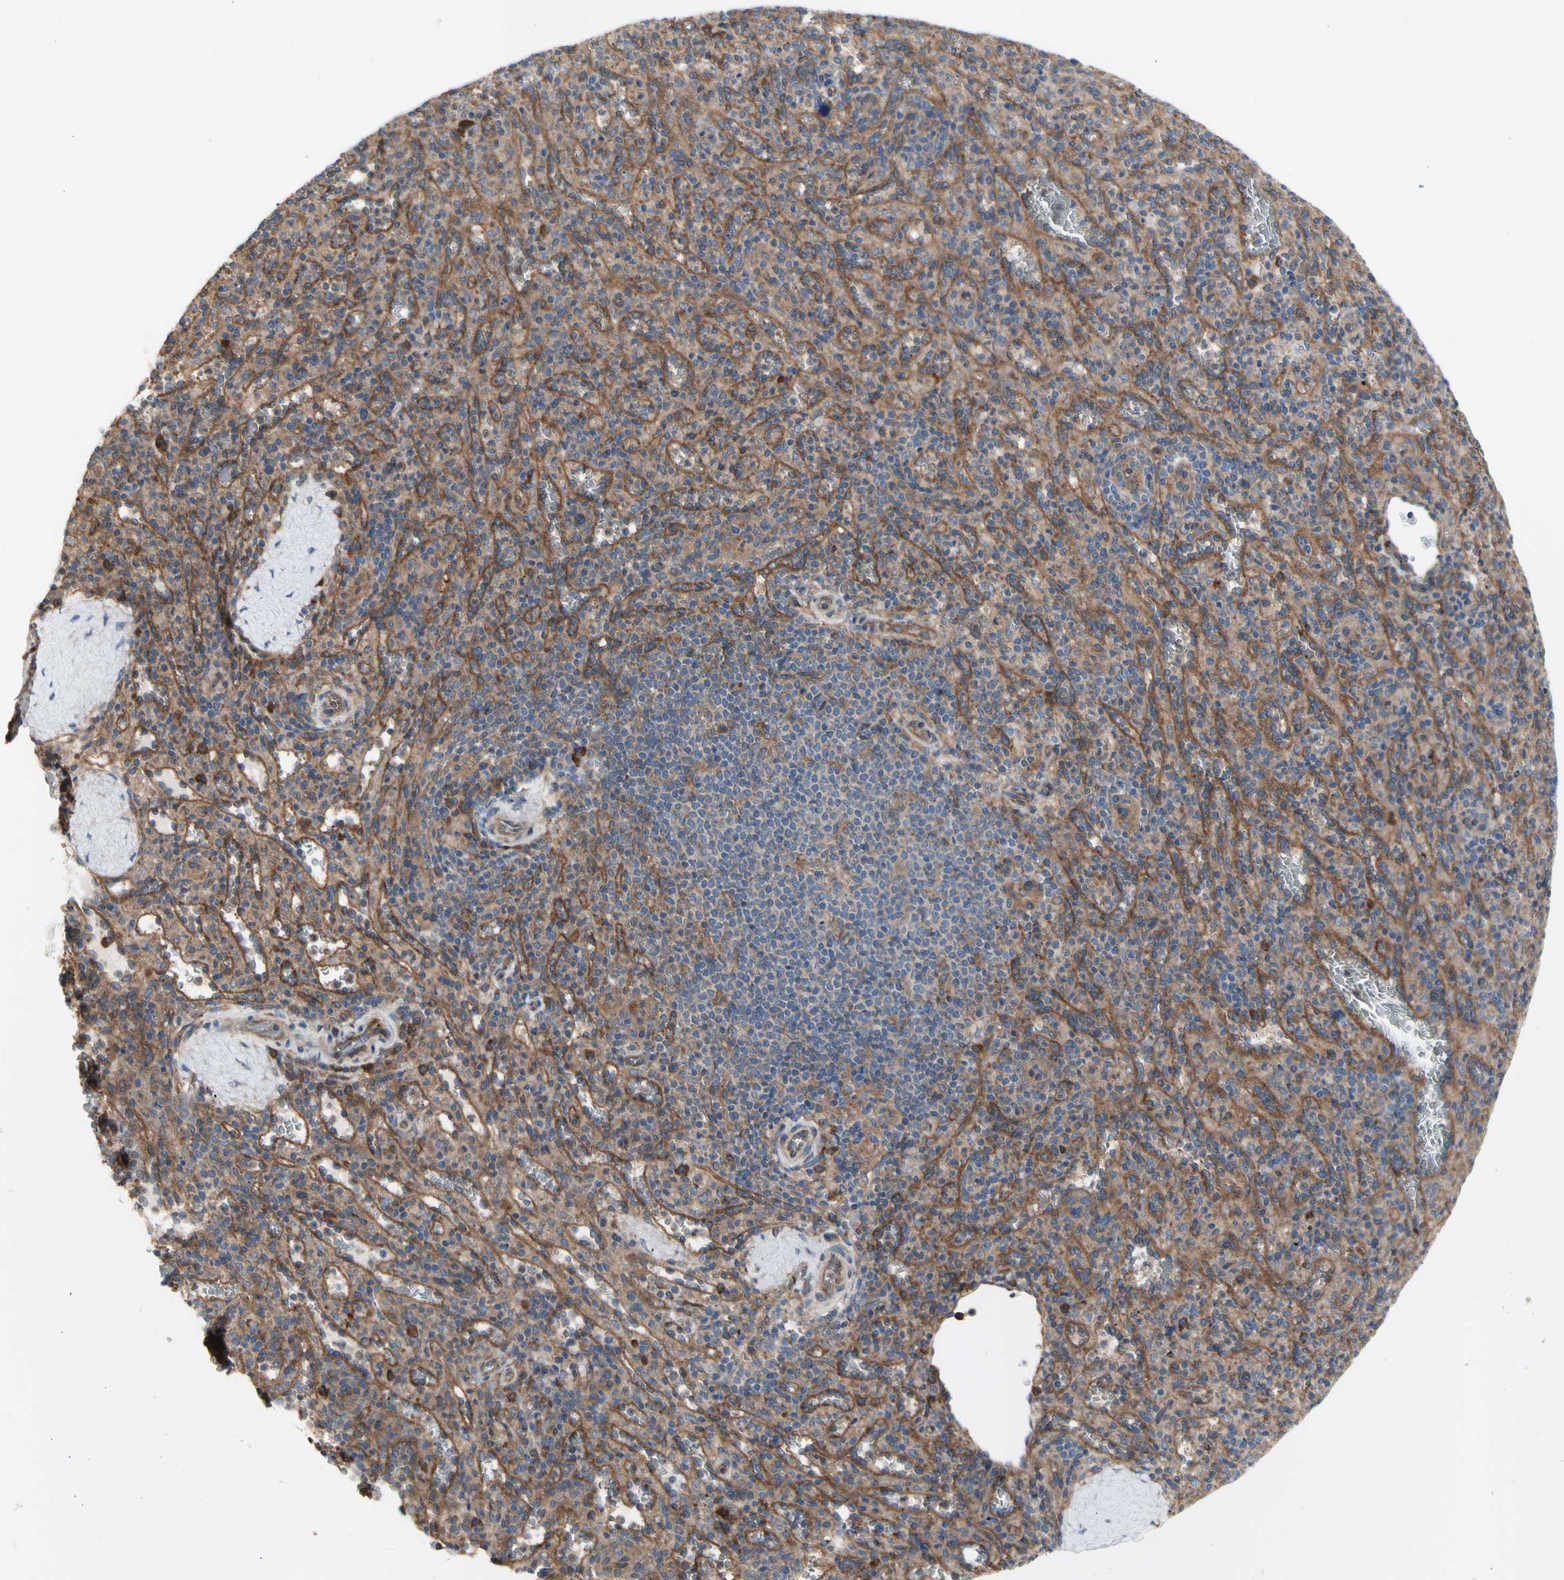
{"staining": {"intensity": "weak", "quantity": "25%-75%", "location": "cytoplasmic/membranous"}, "tissue": "spleen", "cell_type": "Cells in red pulp", "image_type": "normal", "snomed": [{"axis": "morphology", "description": "Normal tissue, NOS"}, {"axis": "topography", "description": "Spleen"}], "caption": "Cells in red pulp show low levels of weak cytoplasmic/membranous positivity in about 25%-75% of cells in unremarkable human spleen.", "gene": "KLC1", "patient": {"sex": "male", "age": 36}}